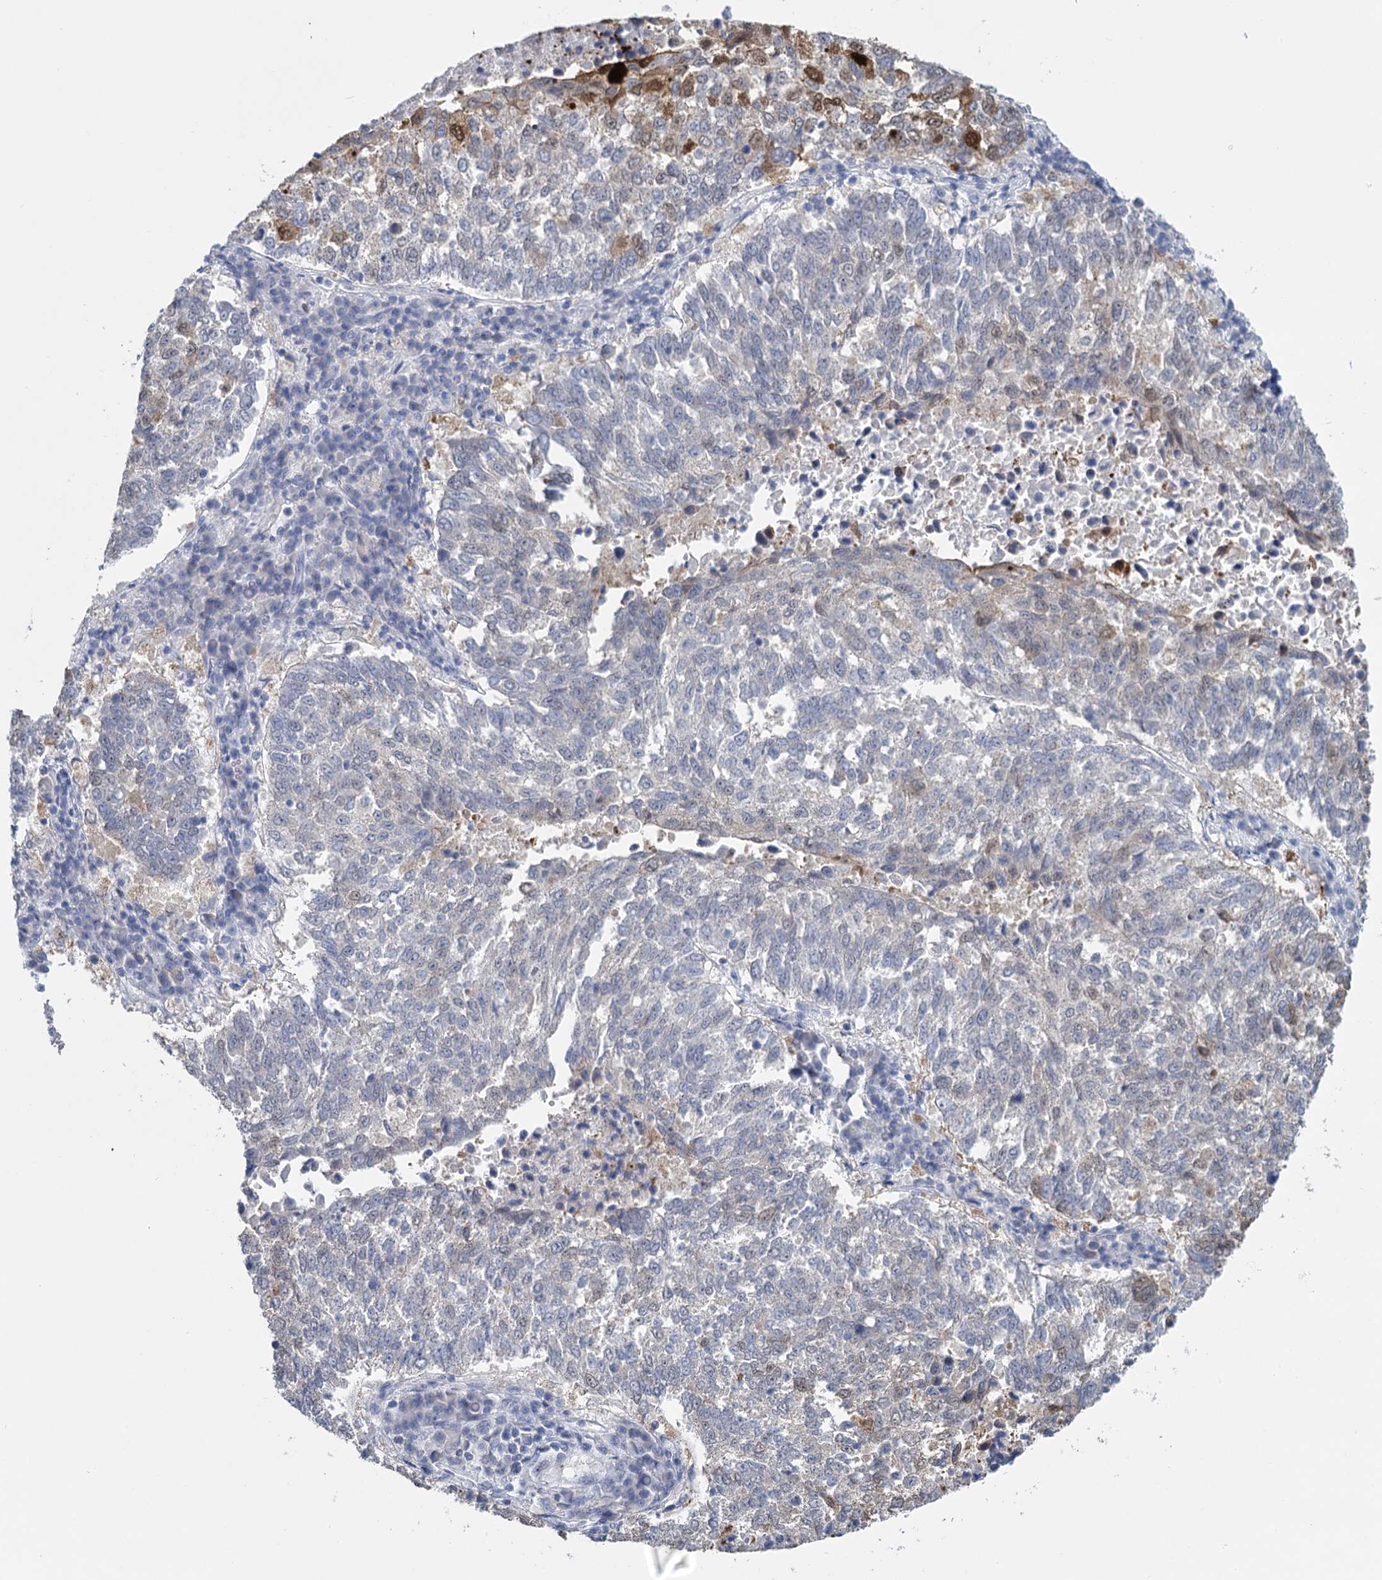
{"staining": {"intensity": "moderate", "quantity": "<25%", "location": "cytoplasmic/membranous,nuclear"}, "tissue": "lung cancer", "cell_type": "Tumor cells", "image_type": "cancer", "snomed": [{"axis": "morphology", "description": "Squamous cell carcinoma, NOS"}, {"axis": "topography", "description": "Lung"}], "caption": "Immunohistochemistry (IHC) image of neoplastic tissue: squamous cell carcinoma (lung) stained using immunohistochemistry demonstrates low levels of moderate protein expression localized specifically in the cytoplasmic/membranous and nuclear of tumor cells, appearing as a cytoplasmic/membranous and nuclear brown color.", "gene": "SFN", "patient": {"sex": "male", "age": 73}}